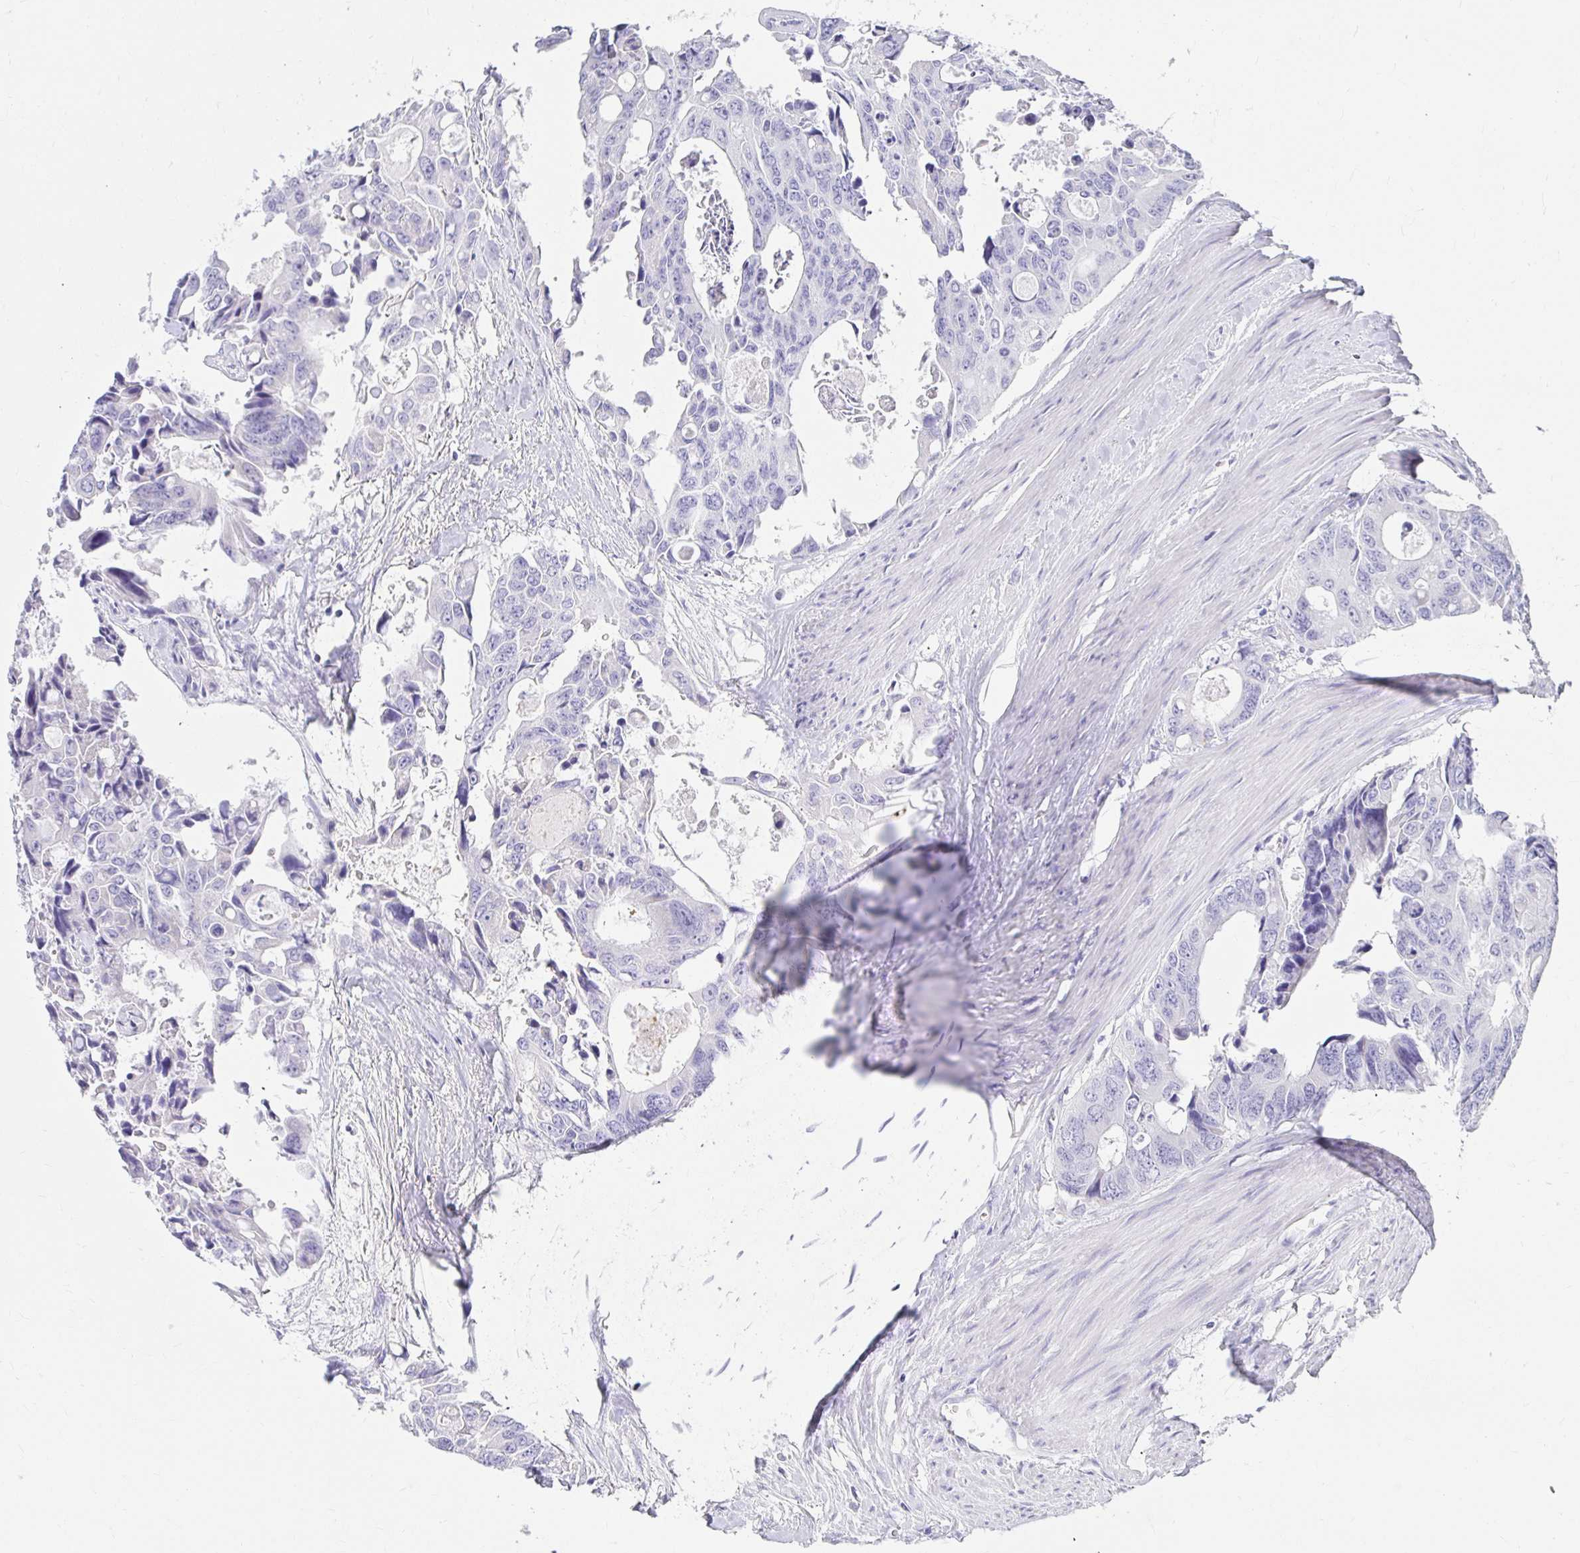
{"staining": {"intensity": "negative", "quantity": "none", "location": "none"}, "tissue": "colorectal cancer", "cell_type": "Tumor cells", "image_type": "cancer", "snomed": [{"axis": "morphology", "description": "Adenocarcinoma, NOS"}, {"axis": "topography", "description": "Rectum"}], "caption": "Tumor cells show no significant protein staining in colorectal adenocarcinoma. Nuclei are stained in blue.", "gene": "CHAT", "patient": {"sex": "male", "age": 76}}